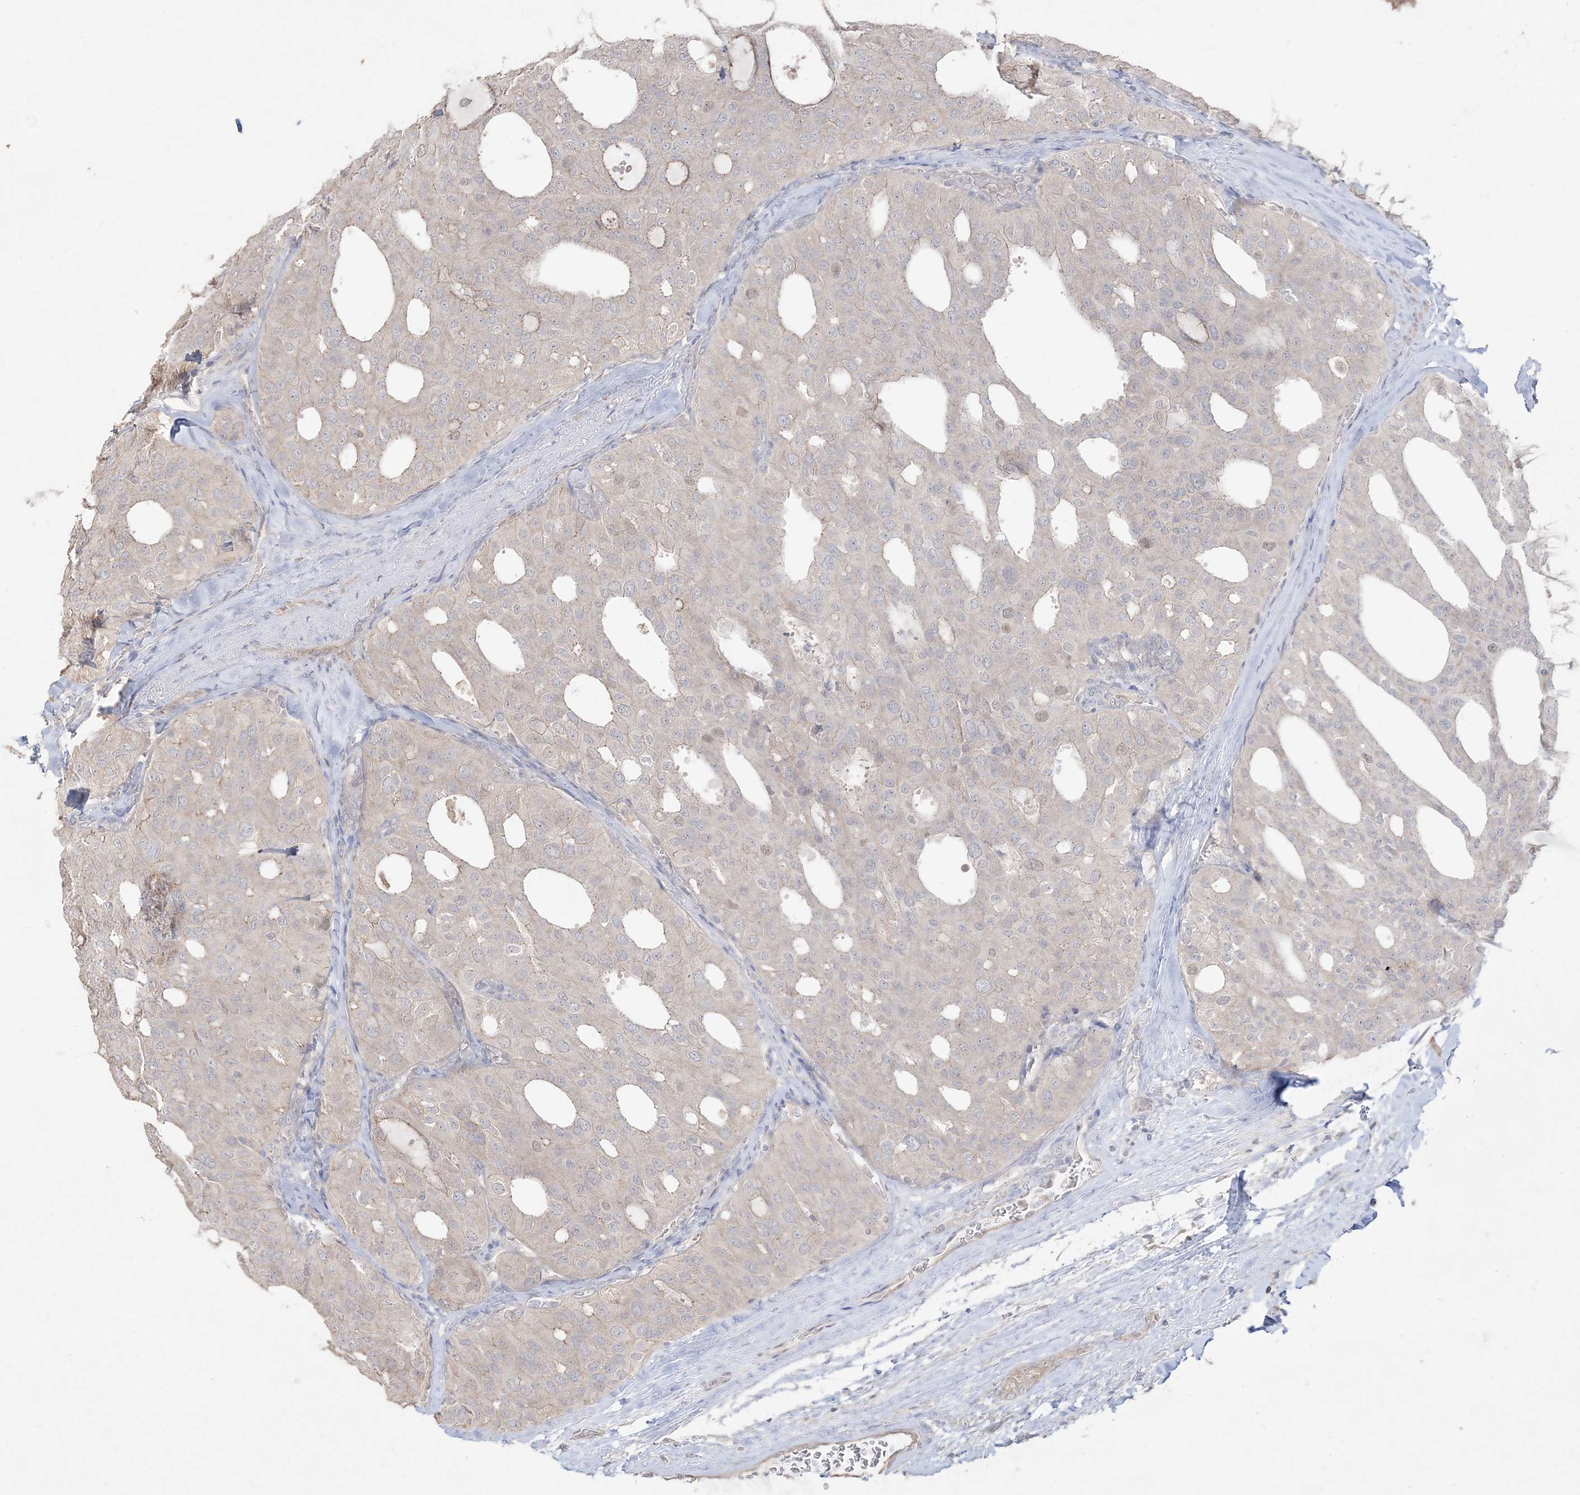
{"staining": {"intensity": "negative", "quantity": "none", "location": "none"}, "tissue": "thyroid cancer", "cell_type": "Tumor cells", "image_type": "cancer", "snomed": [{"axis": "morphology", "description": "Follicular adenoma carcinoma, NOS"}, {"axis": "topography", "description": "Thyroid gland"}], "caption": "The micrograph demonstrates no staining of tumor cells in thyroid cancer.", "gene": "SH3BP4", "patient": {"sex": "male", "age": 75}}